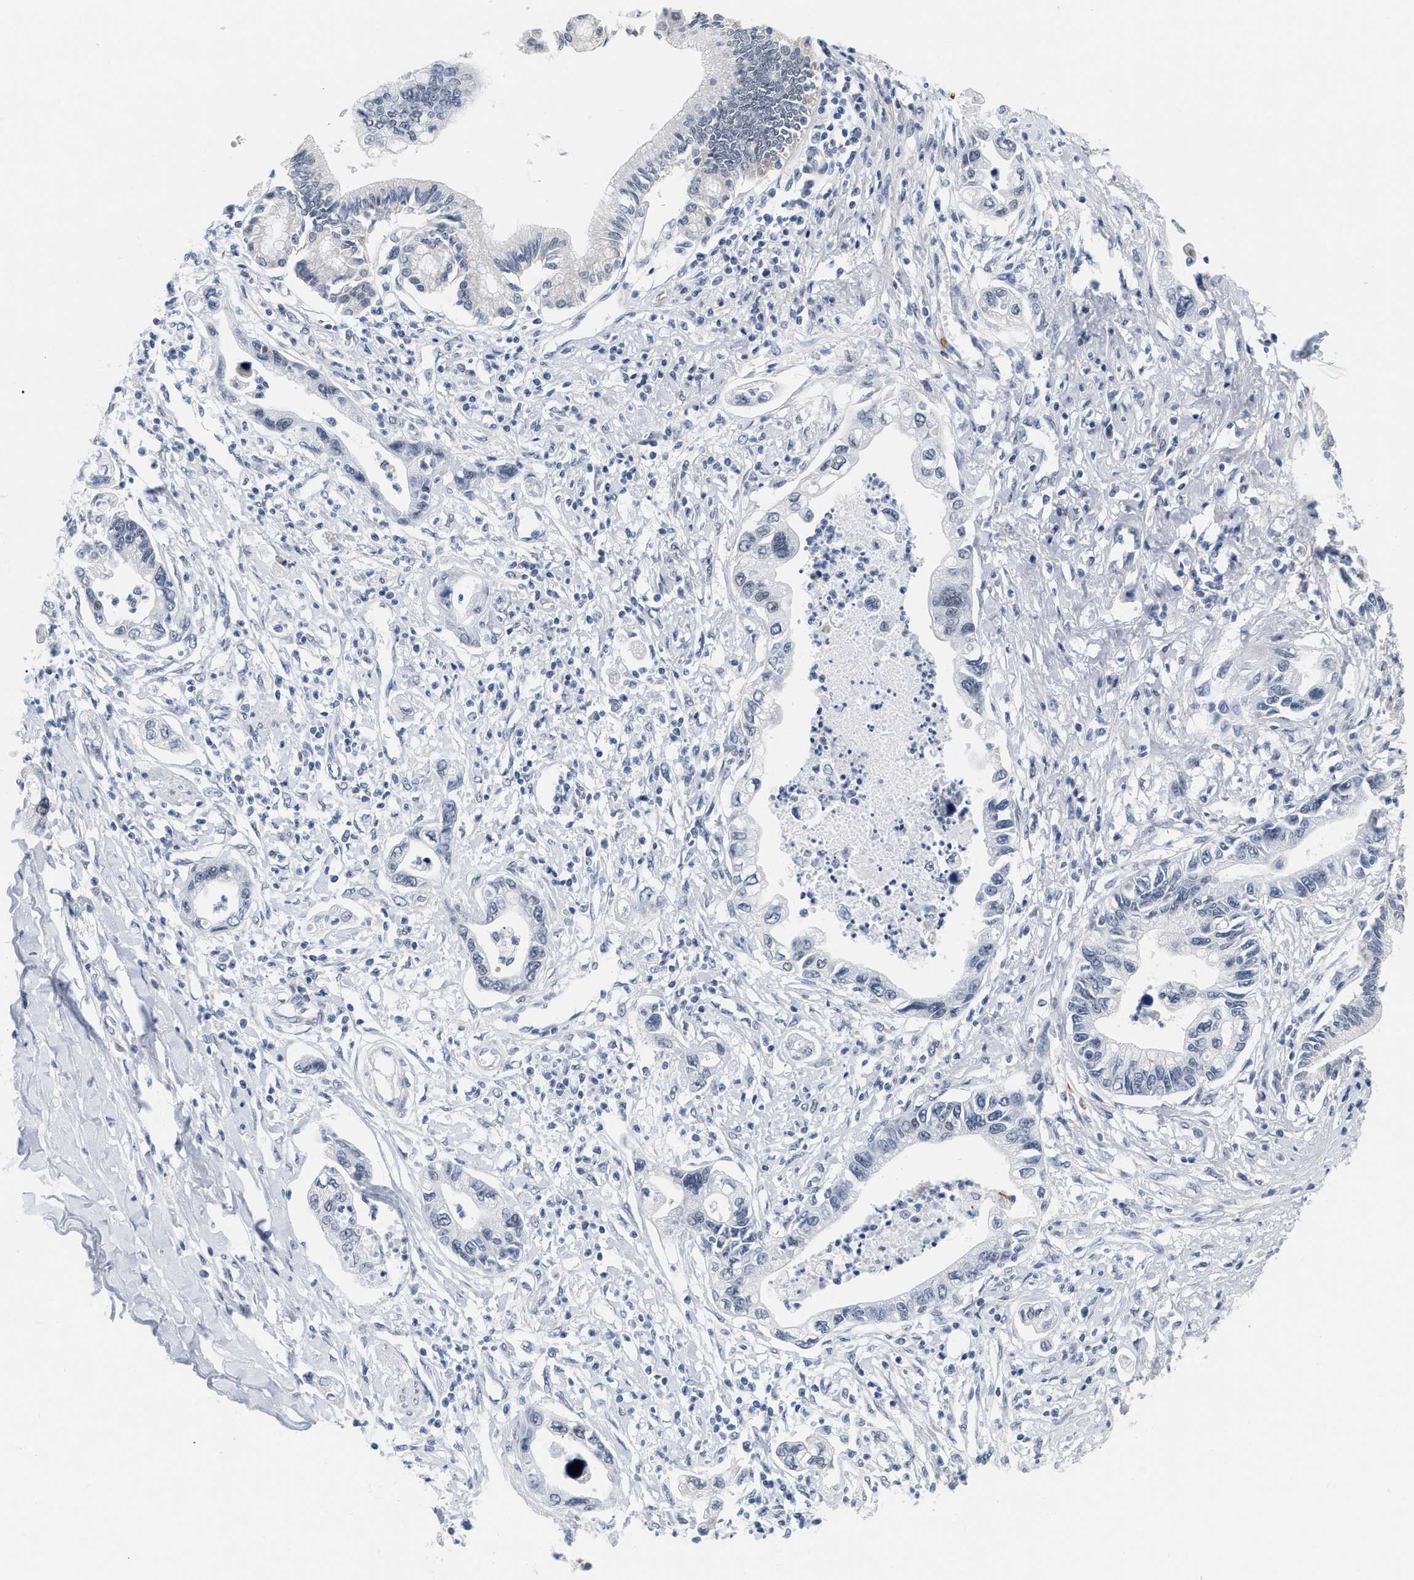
{"staining": {"intensity": "negative", "quantity": "none", "location": "none"}, "tissue": "pancreatic cancer", "cell_type": "Tumor cells", "image_type": "cancer", "snomed": [{"axis": "morphology", "description": "Adenocarcinoma, NOS"}, {"axis": "topography", "description": "Pancreas"}], "caption": "Tumor cells are negative for protein expression in human pancreatic cancer.", "gene": "XIRP1", "patient": {"sex": "male", "age": 56}}